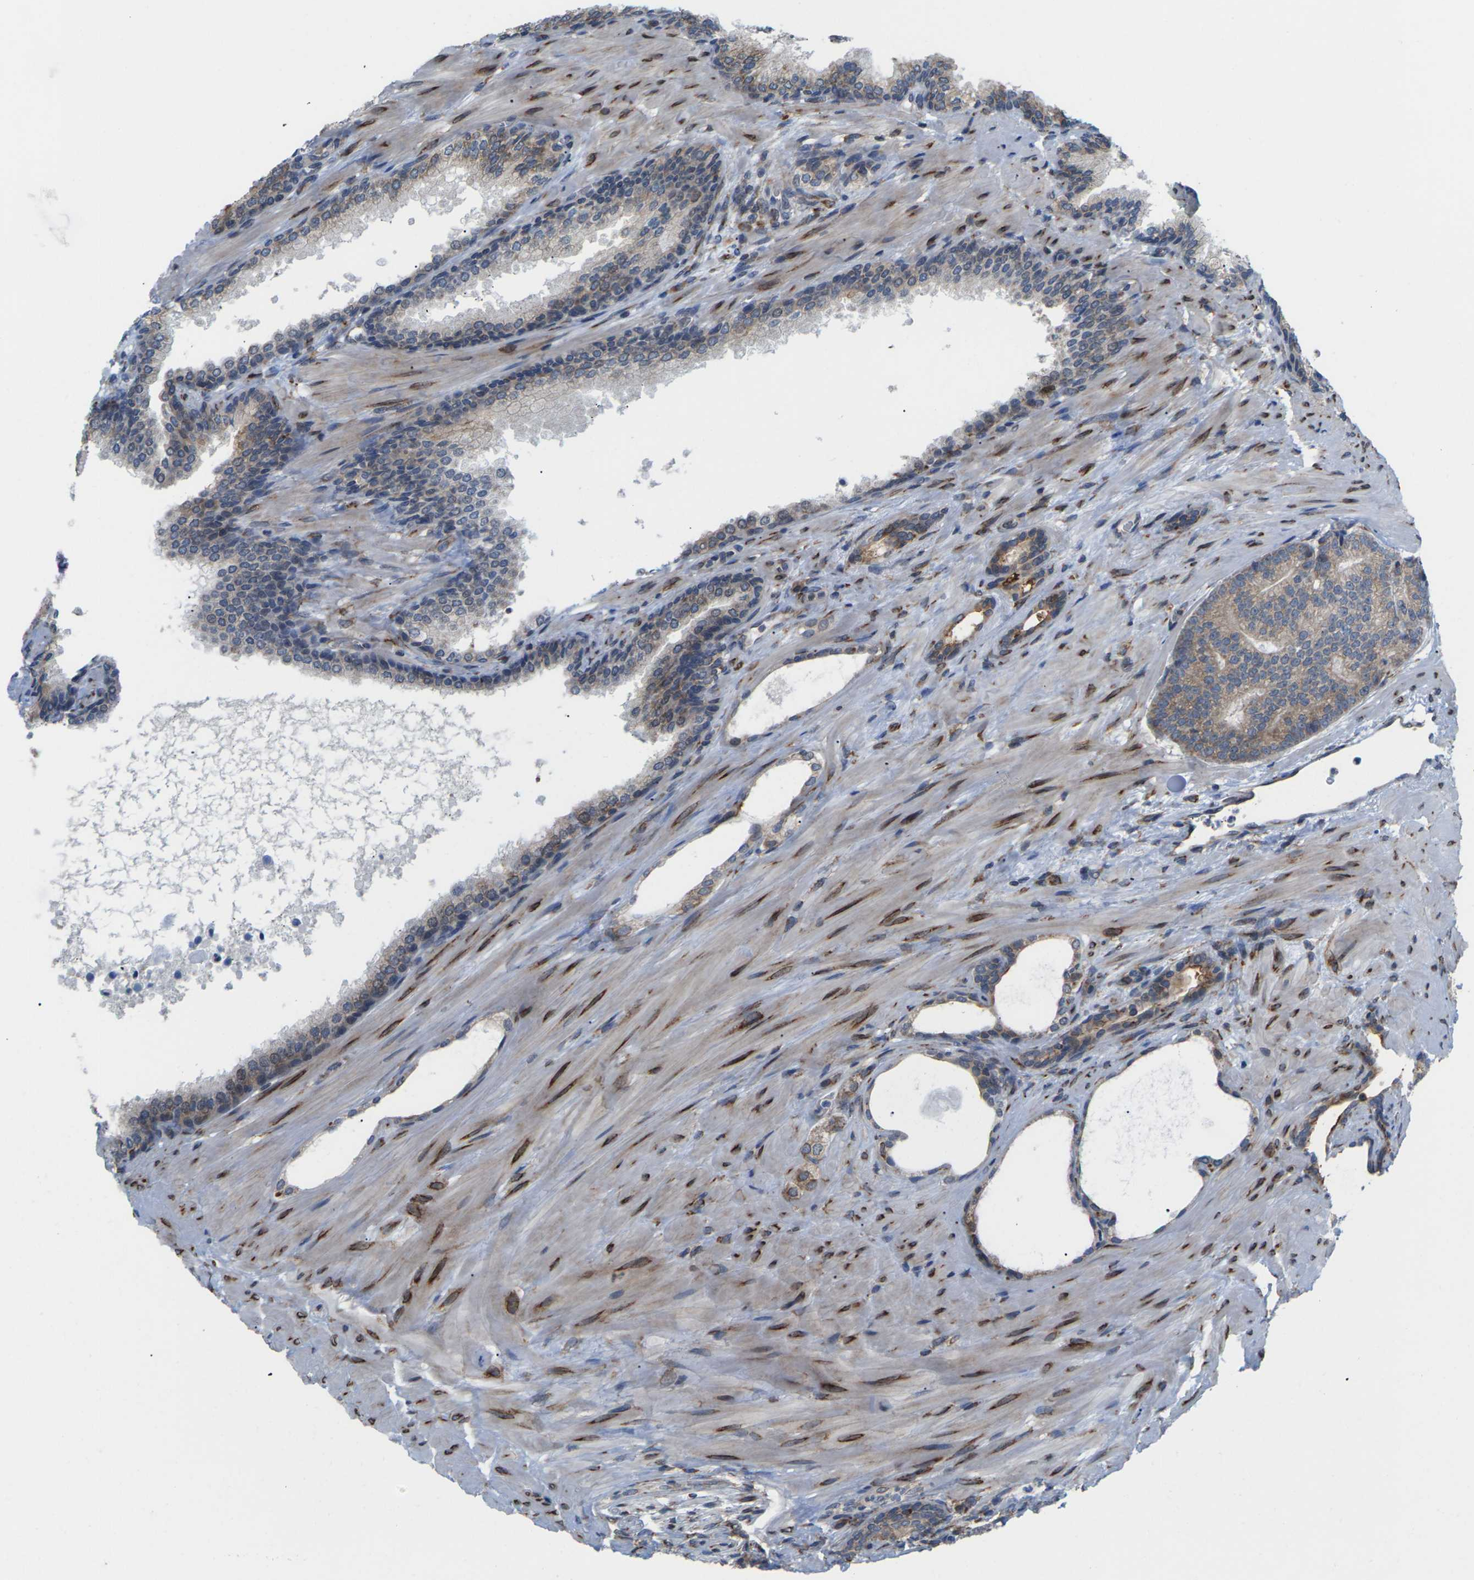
{"staining": {"intensity": "weak", "quantity": ">75%", "location": "cytoplasmic/membranous"}, "tissue": "prostate cancer", "cell_type": "Tumor cells", "image_type": "cancer", "snomed": [{"axis": "morphology", "description": "Adenocarcinoma, High grade"}, {"axis": "topography", "description": "Prostate"}], "caption": "Immunohistochemical staining of human prostate cancer reveals weak cytoplasmic/membranous protein expression in approximately >75% of tumor cells.", "gene": "PDZK1IP1", "patient": {"sex": "male", "age": 61}}